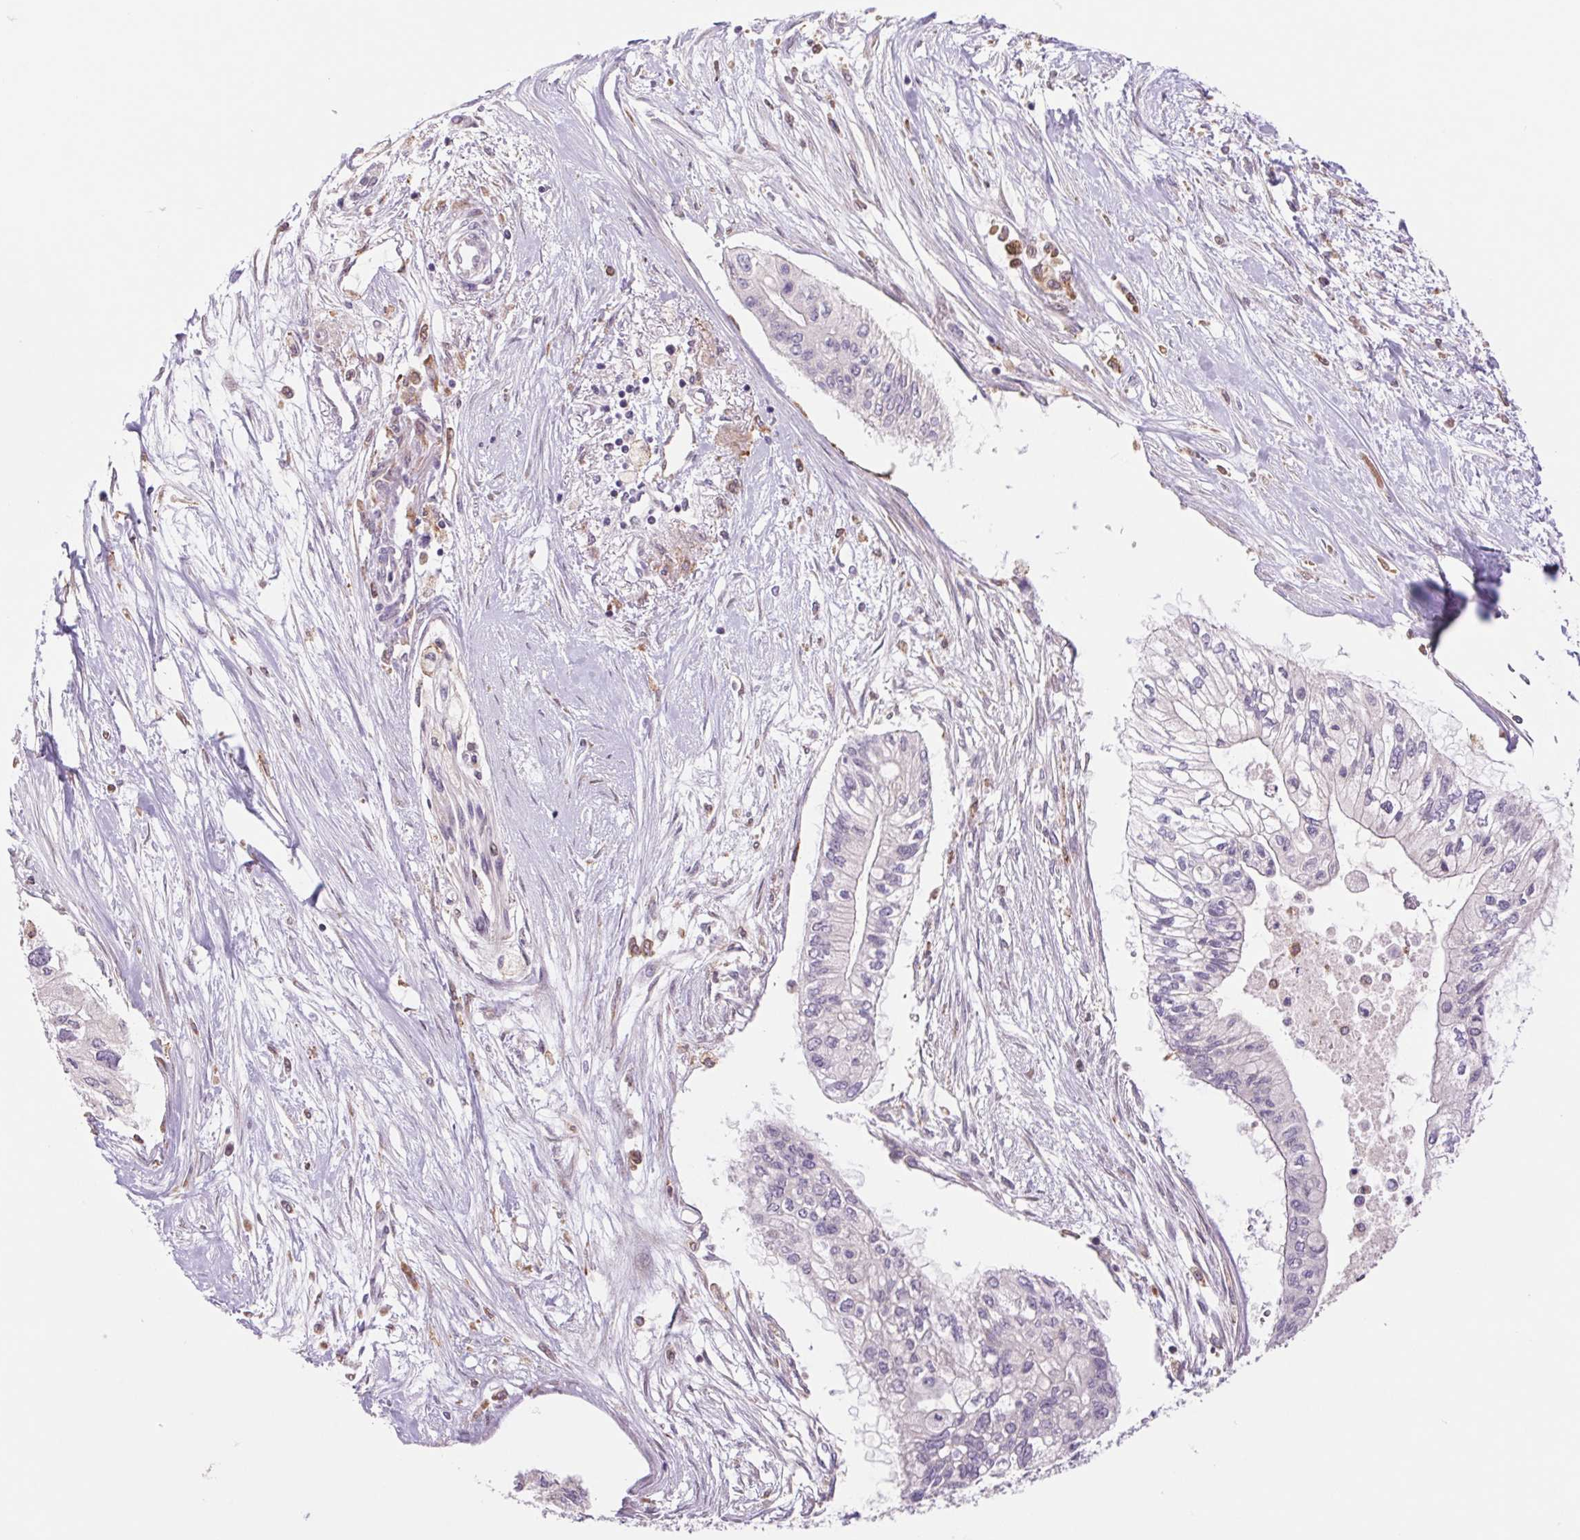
{"staining": {"intensity": "negative", "quantity": "none", "location": "none"}, "tissue": "pancreatic cancer", "cell_type": "Tumor cells", "image_type": "cancer", "snomed": [{"axis": "morphology", "description": "Adenocarcinoma, NOS"}, {"axis": "topography", "description": "Pancreas"}], "caption": "An image of human pancreatic adenocarcinoma is negative for staining in tumor cells.", "gene": "KLHL20", "patient": {"sex": "female", "age": 77}}